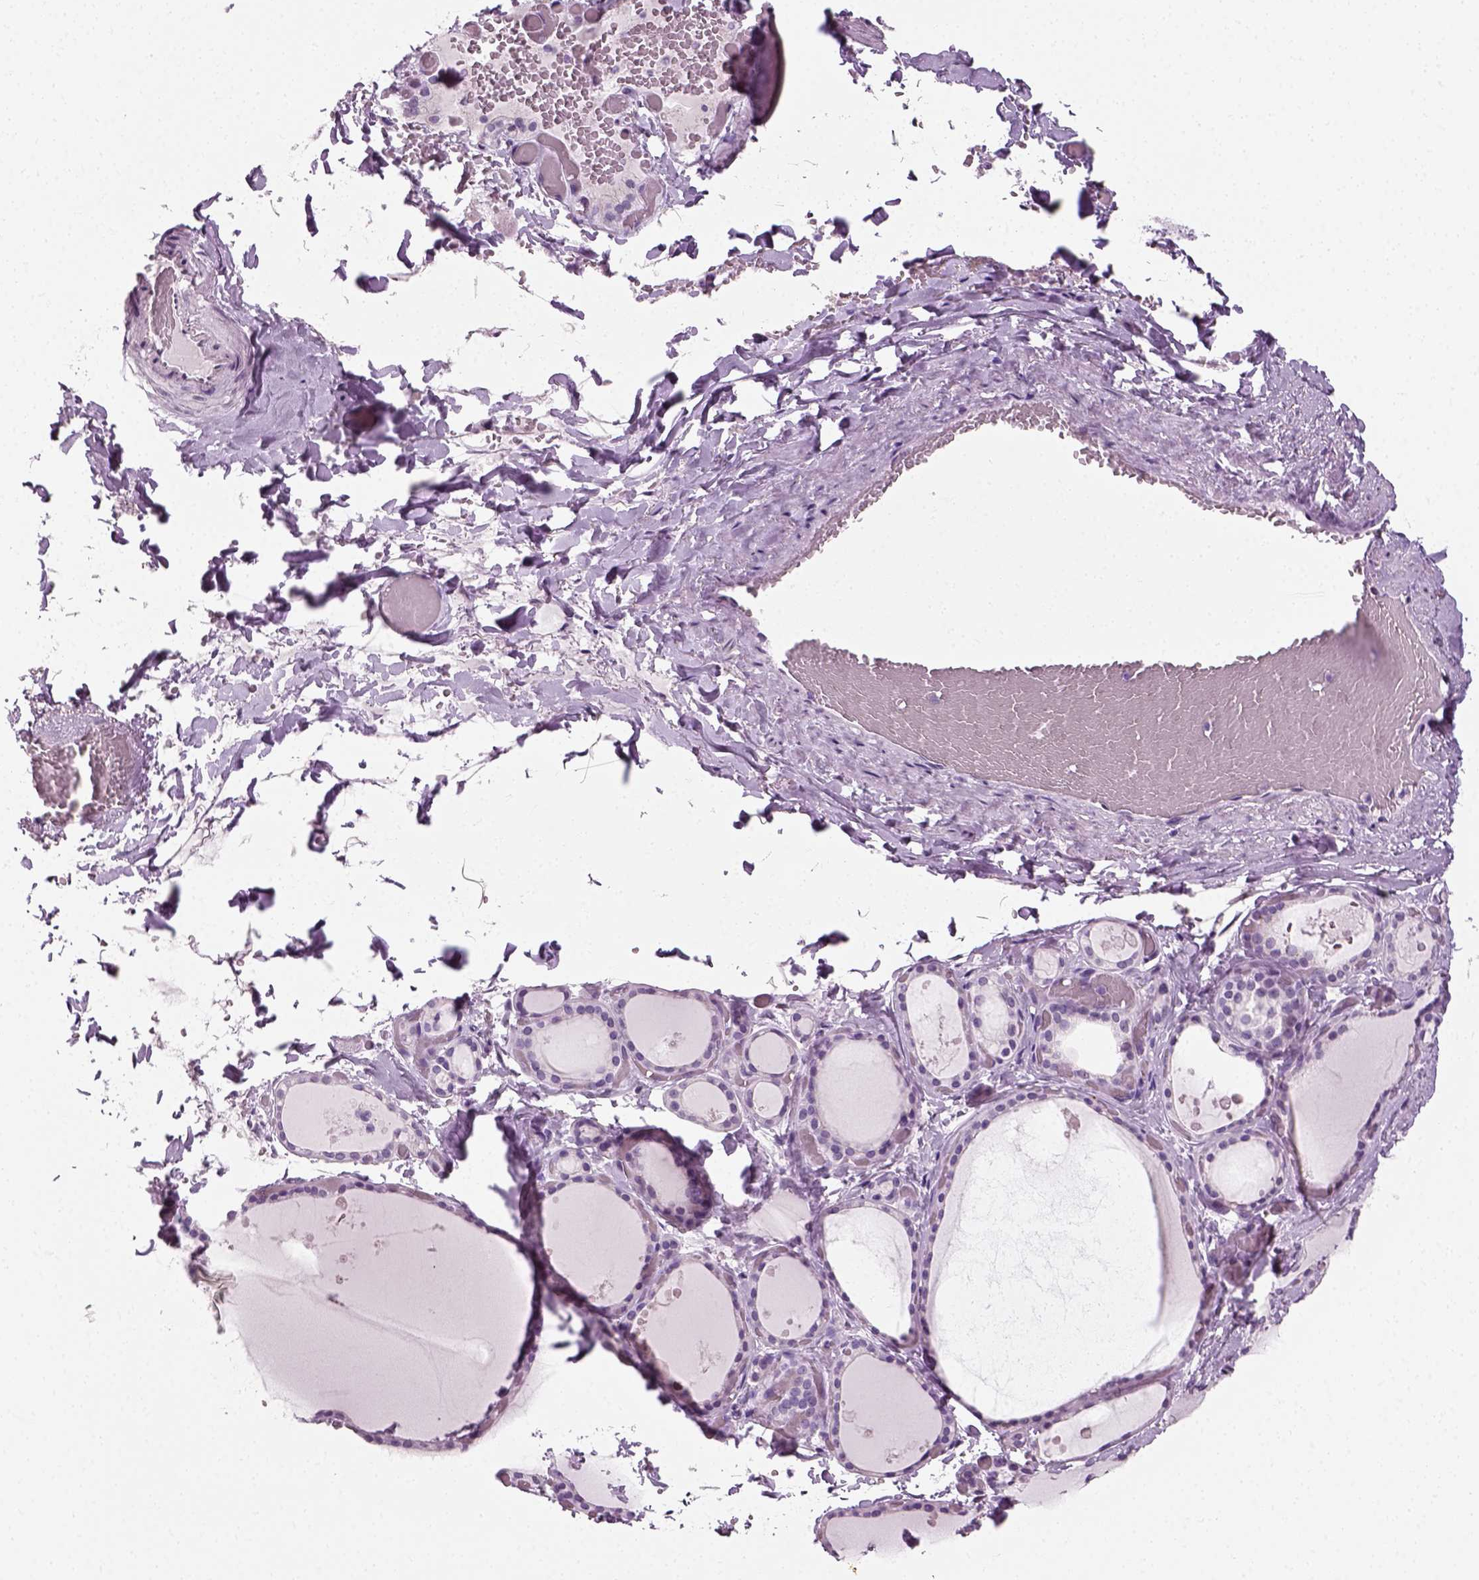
{"staining": {"intensity": "negative", "quantity": "none", "location": "none"}, "tissue": "thyroid gland", "cell_type": "Glandular cells", "image_type": "normal", "snomed": [{"axis": "morphology", "description": "Normal tissue, NOS"}, {"axis": "topography", "description": "Thyroid gland"}], "caption": "The micrograph displays no significant positivity in glandular cells of thyroid gland.", "gene": "SPATA31E1", "patient": {"sex": "female", "age": 56}}